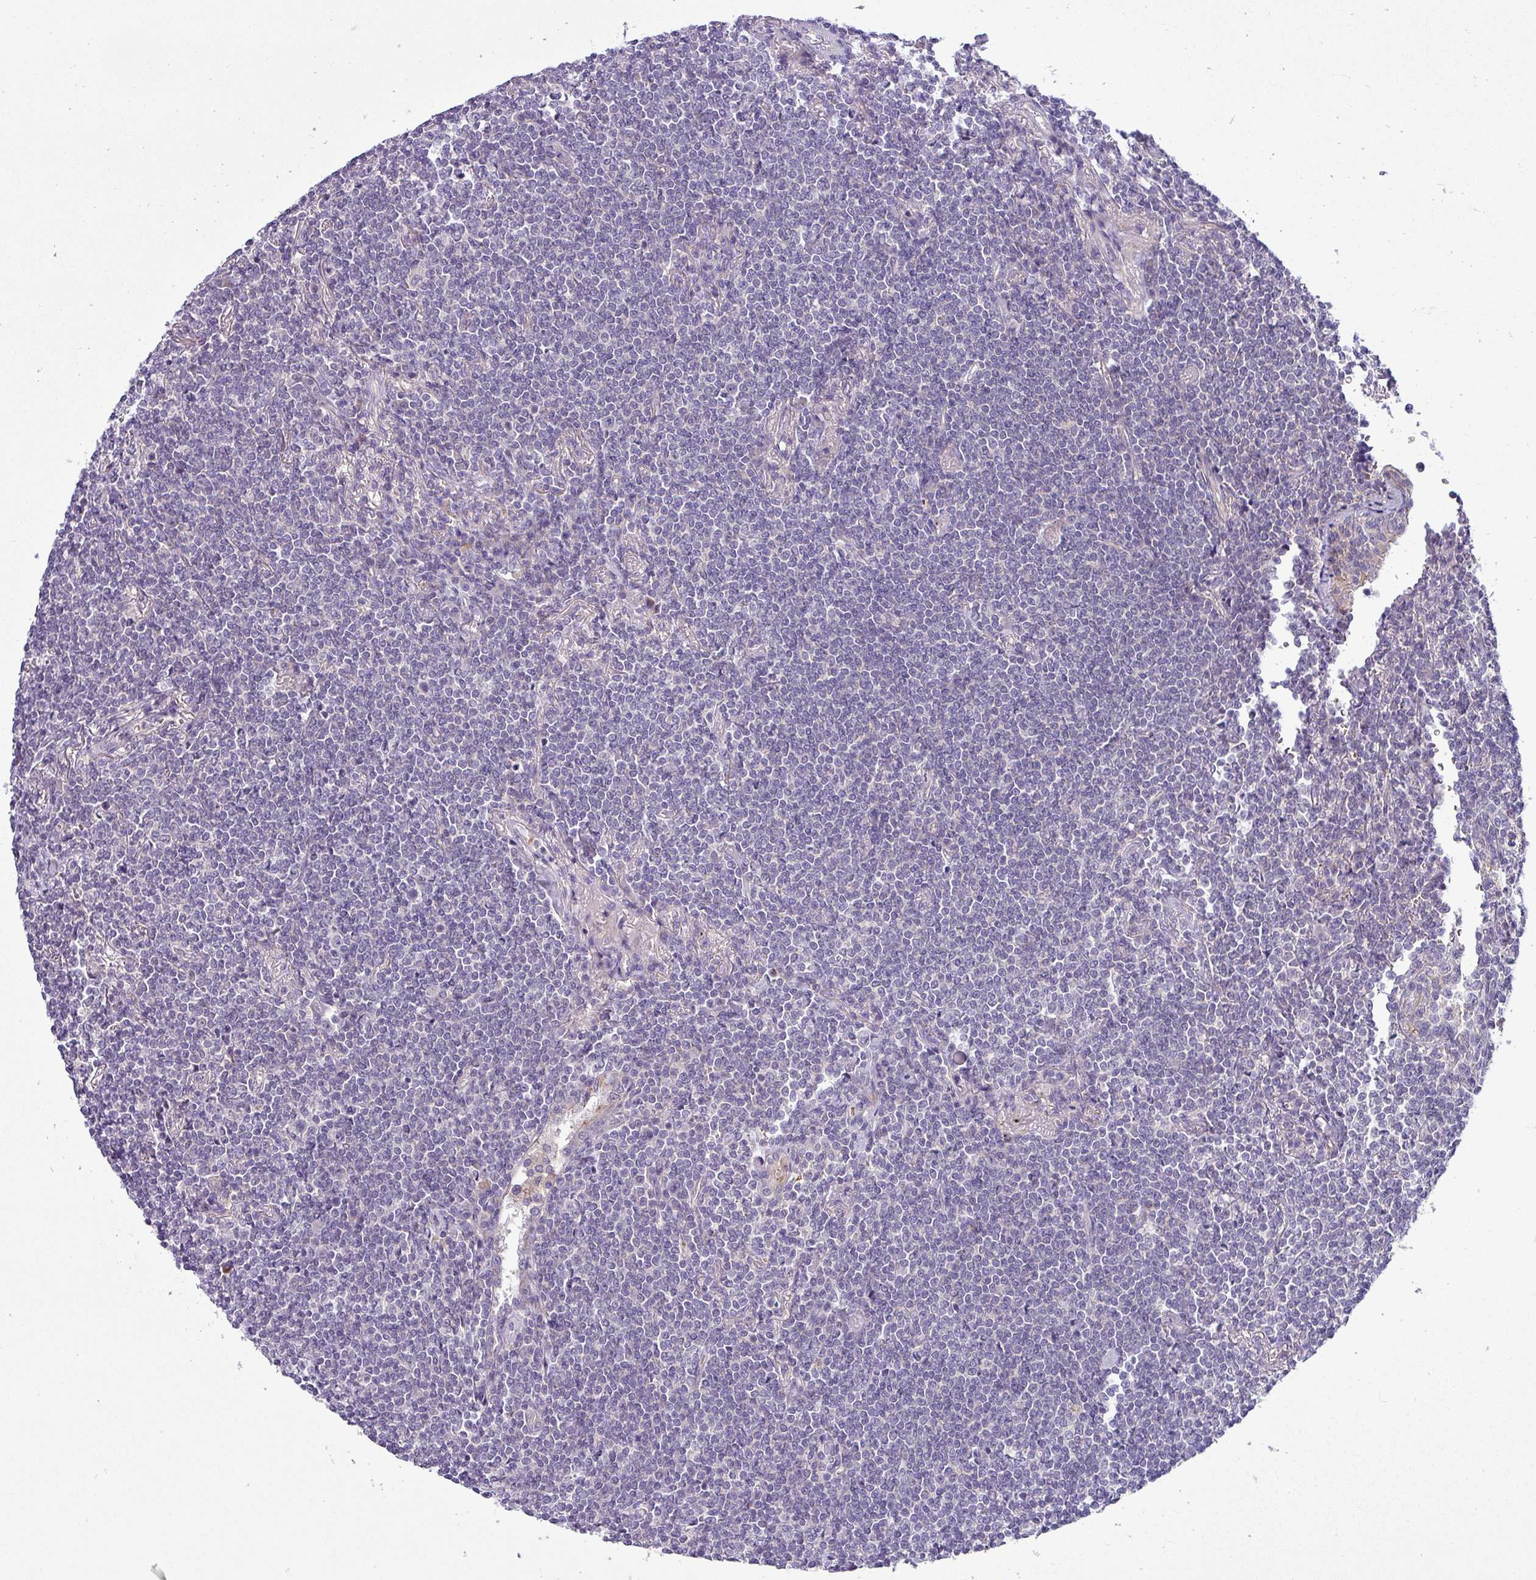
{"staining": {"intensity": "negative", "quantity": "none", "location": "none"}, "tissue": "lymphoma", "cell_type": "Tumor cells", "image_type": "cancer", "snomed": [{"axis": "morphology", "description": "Malignant lymphoma, non-Hodgkin's type, Low grade"}, {"axis": "topography", "description": "Lung"}], "caption": "The immunohistochemistry (IHC) photomicrograph has no significant staining in tumor cells of lymphoma tissue.", "gene": "ACAP3", "patient": {"sex": "female", "age": 71}}